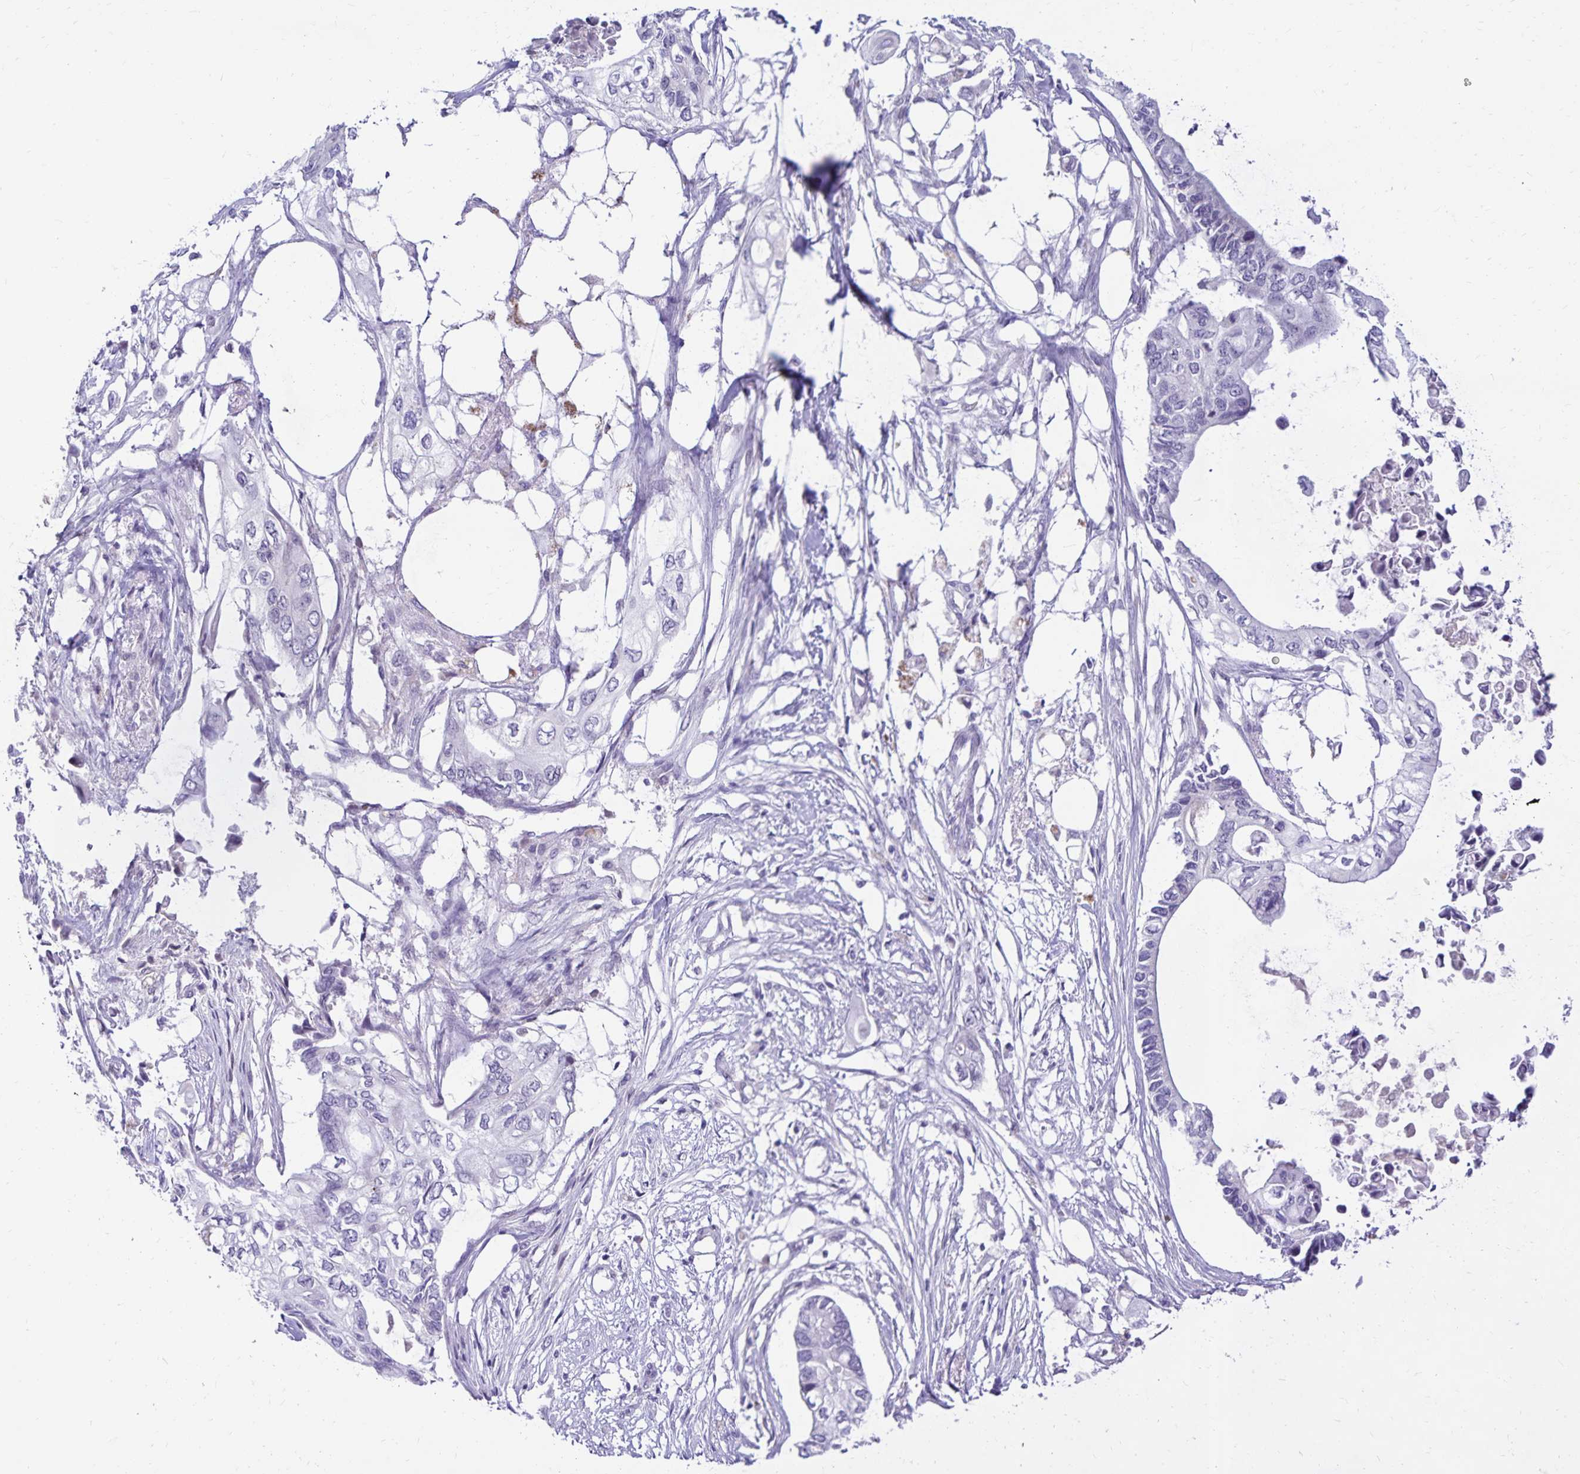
{"staining": {"intensity": "negative", "quantity": "none", "location": "none"}, "tissue": "pancreatic cancer", "cell_type": "Tumor cells", "image_type": "cancer", "snomed": [{"axis": "morphology", "description": "Adenocarcinoma, NOS"}, {"axis": "topography", "description": "Pancreas"}], "caption": "Human adenocarcinoma (pancreatic) stained for a protein using IHC exhibits no expression in tumor cells.", "gene": "FAM166C", "patient": {"sex": "female", "age": 63}}